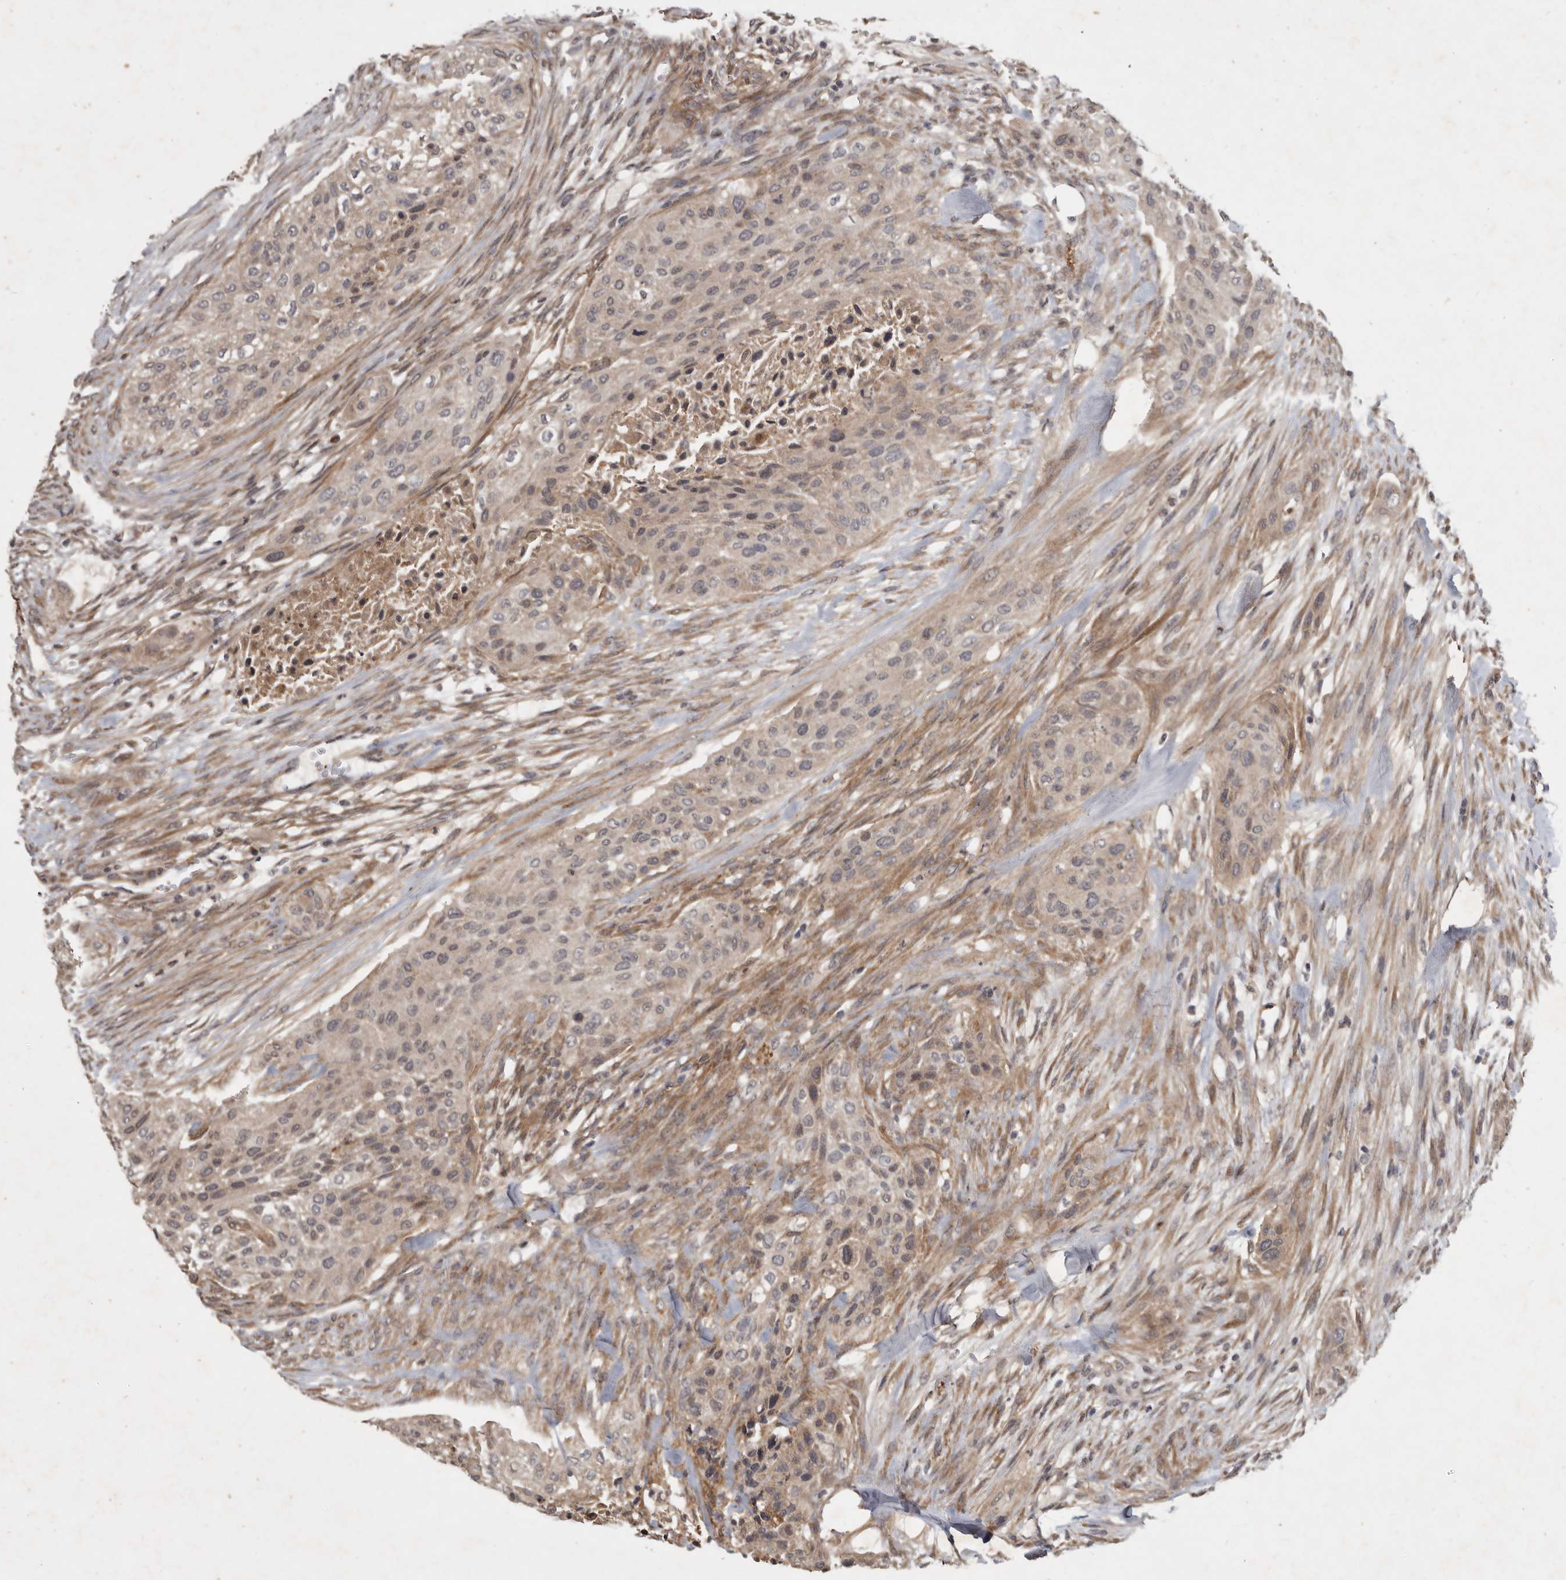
{"staining": {"intensity": "weak", "quantity": "<25%", "location": "cytoplasmic/membranous"}, "tissue": "urothelial cancer", "cell_type": "Tumor cells", "image_type": "cancer", "snomed": [{"axis": "morphology", "description": "Urothelial carcinoma, High grade"}, {"axis": "topography", "description": "Urinary bladder"}], "caption": "This is a micrograph of IHC staining of urothelial carcinoma (high-grade), which shows no expression in tumor cells.", "gene": "DNAJC28", "patient": {"sex": "male", "age": 35}}